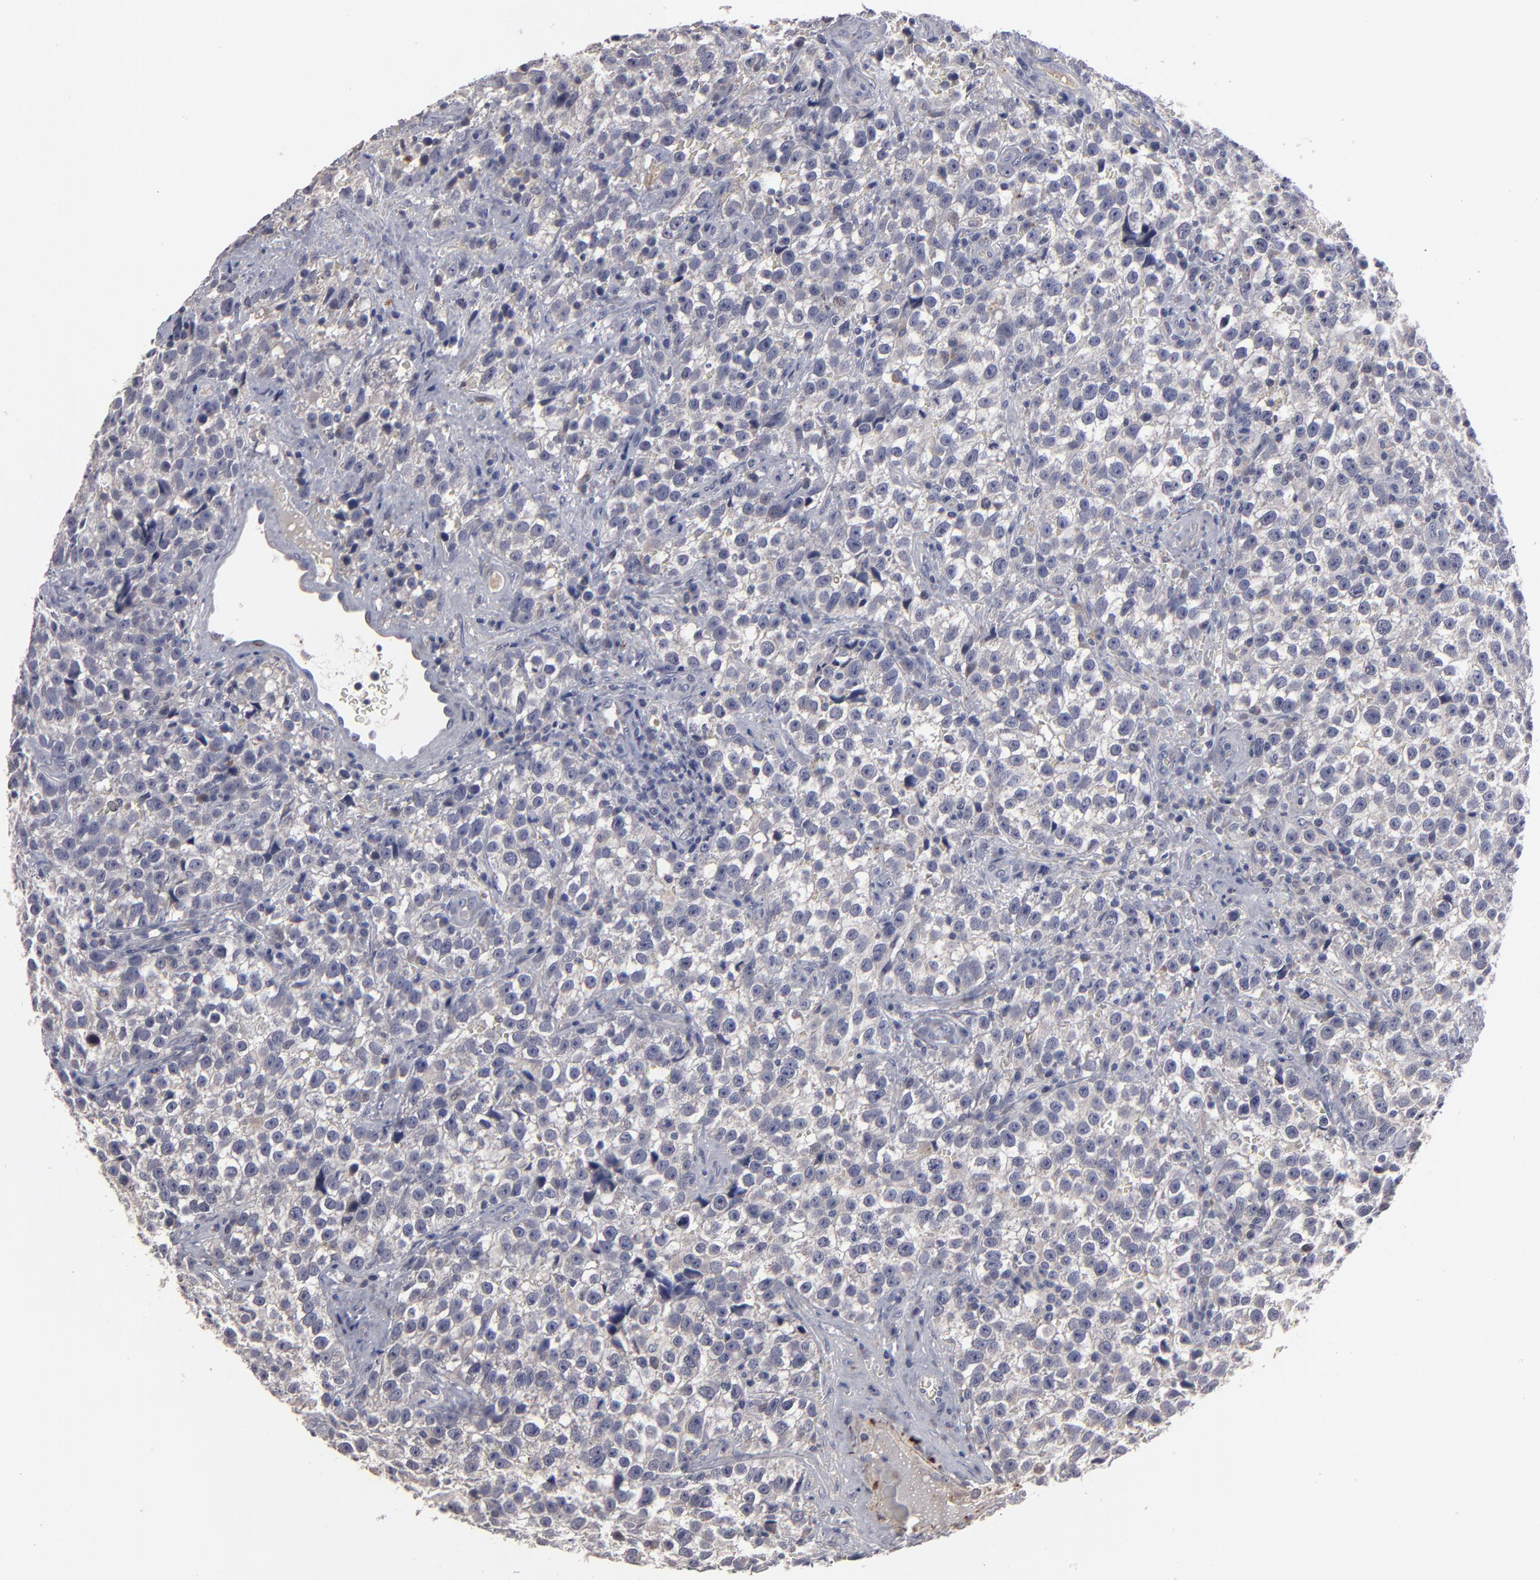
{"staining": {"intensity": "negative", "quantity": "none", "location": "none"}, "tissue": "testis cancer", "cell_type": "Tumor cells", "image_type": "cancer", "snomed": [{"axis": "morphology", "description": "Seminoma, NOS"}, {"axis": "topography", "description": "Testis"}], "caption": "Immunohistochemistry (IHC) photomicrograph of testis cancer (seminoma) stained for a protein (brown), which demonstrates no expression in tumor cells.", "gene": "GPM6B", "patient": {"sex": "male", "age": 38}}